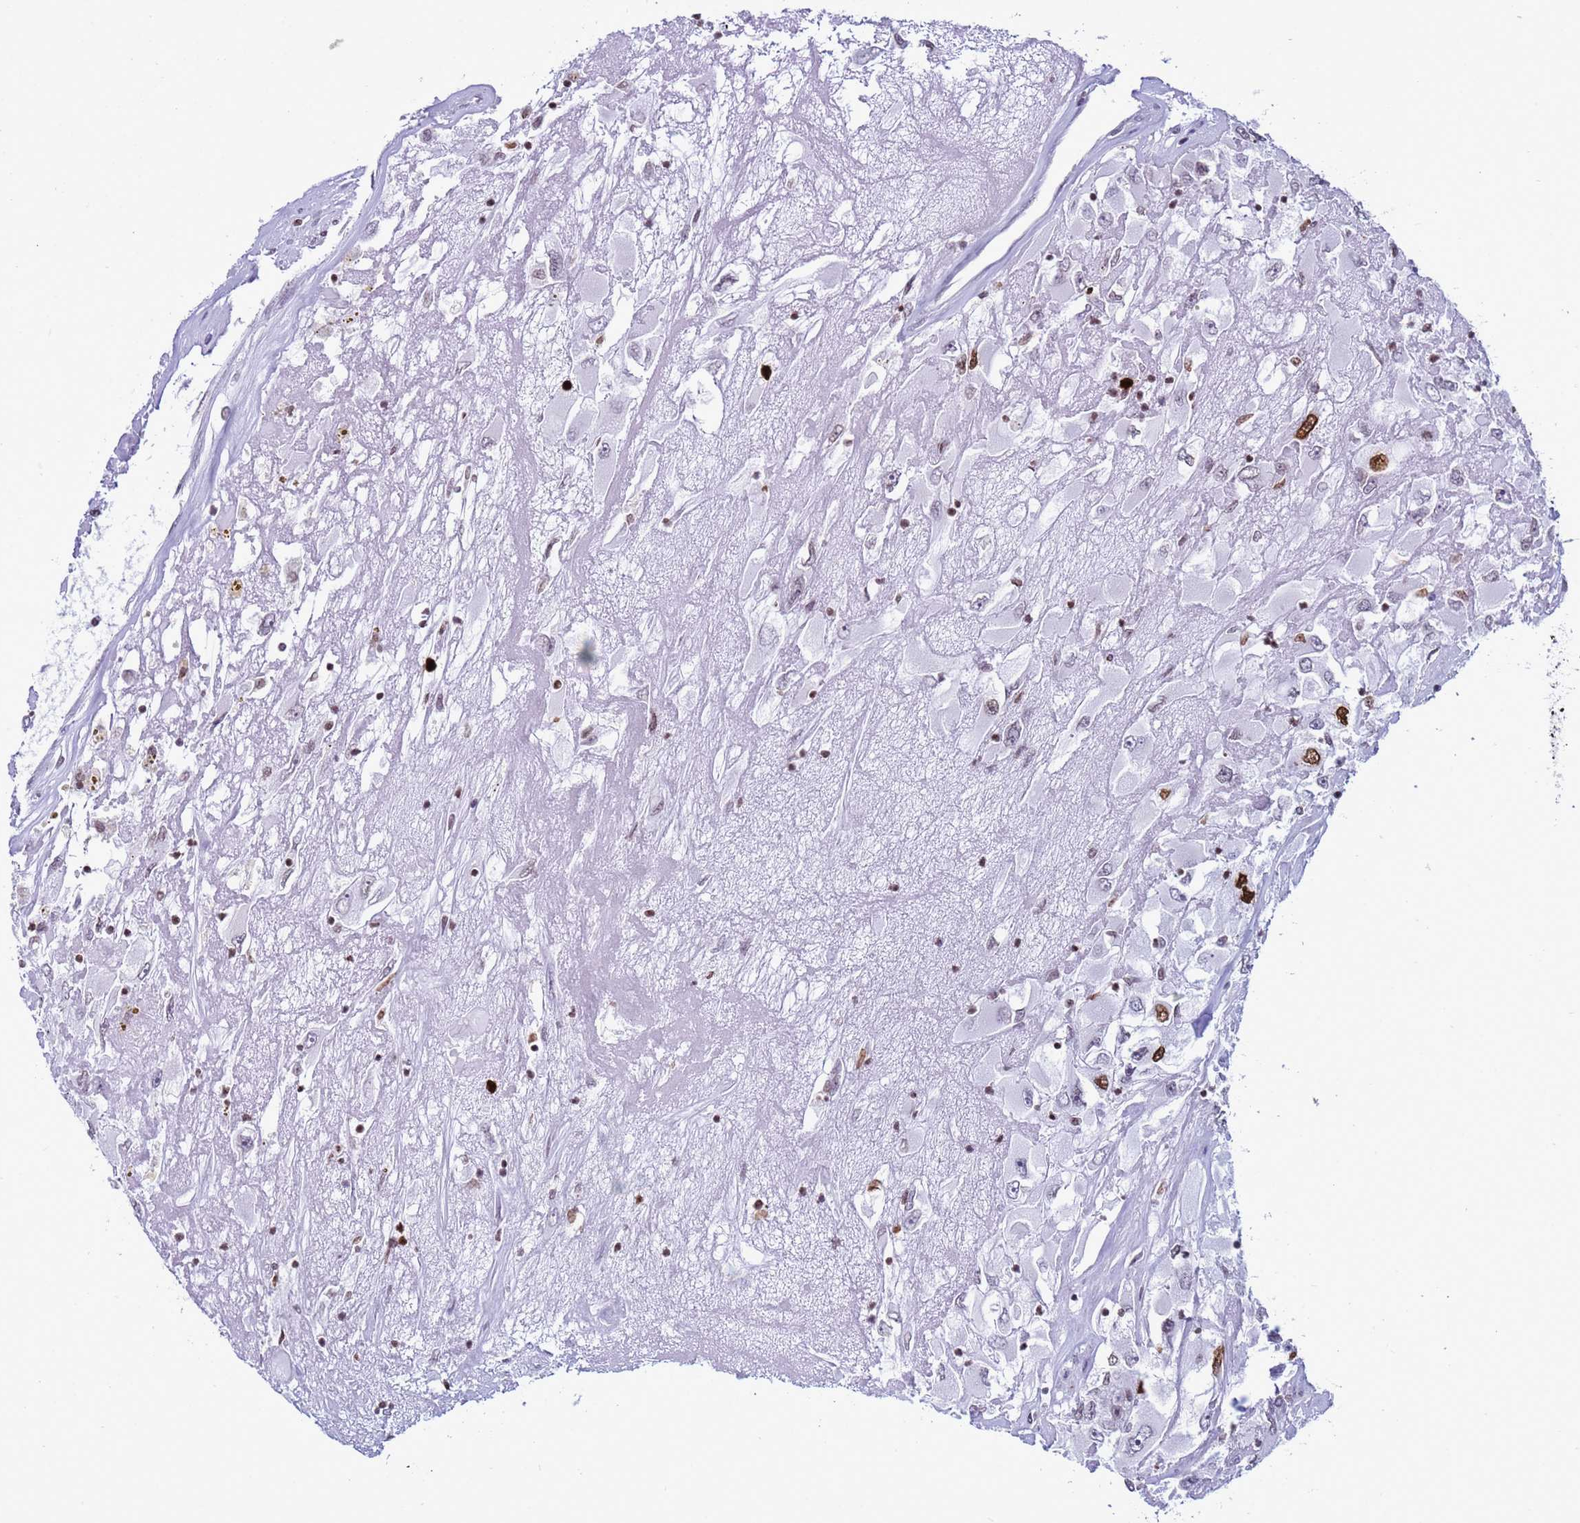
{"staining": {"intensity": "strong", "quantity": "<25%", "location": "nuclear"}, "tissue": "renal cancer", "cell_type": "Tumor cells", "image_type": "cancer", "snomed": [{"axis": "morphology", "description": "Adenocarcinoma, NOS"}, {"axis": "topography", "description": "Kidney"}], "caption": "Tumor cells display medium levels of strong nuclear expression in about <25% of cells in human renal adenocarcinoma.", "gene": "H4C8", "patient": {"sex": "female", "age": 52}}